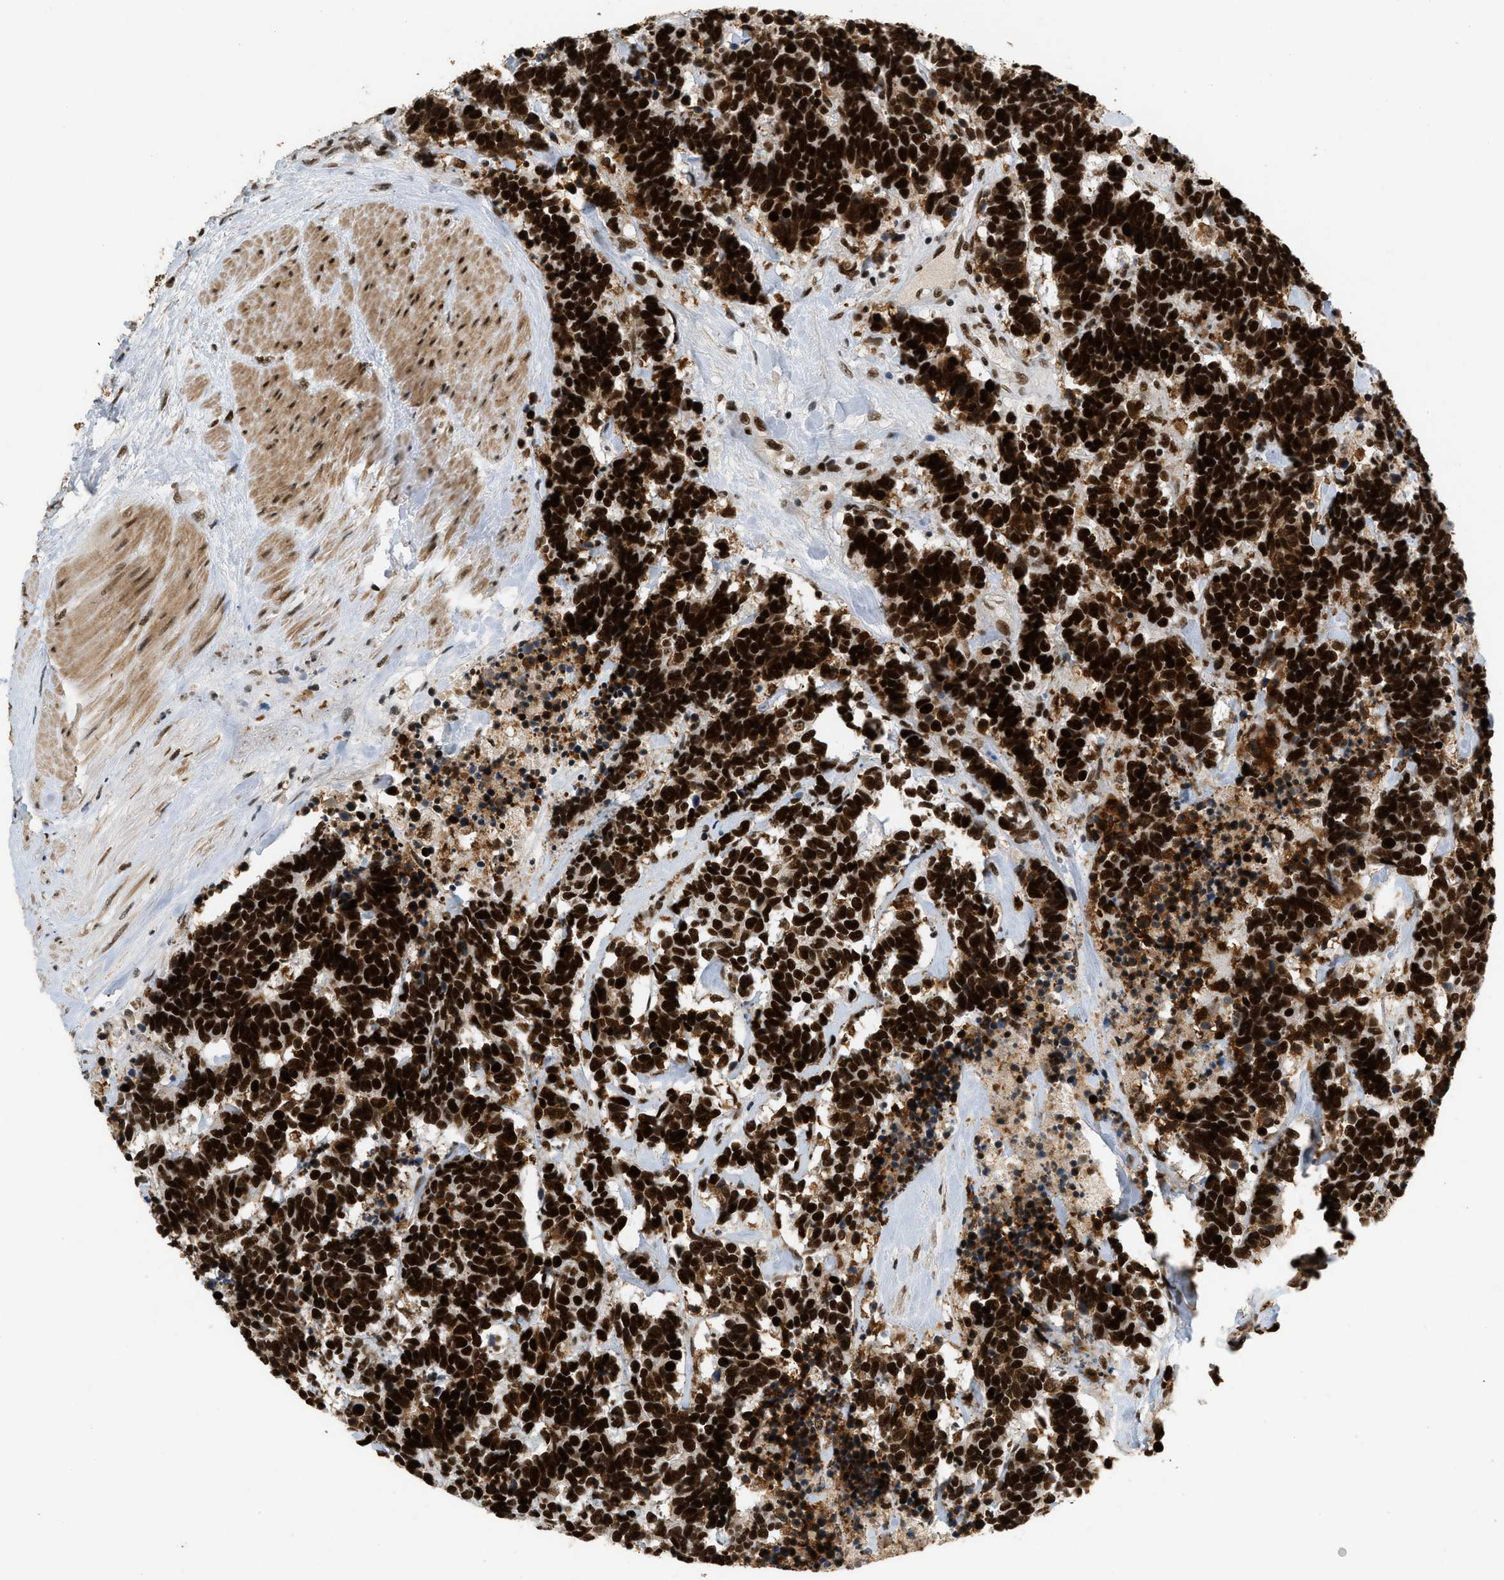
{"staining": {"intensity": "strong", "quantity": ">75%", "location": "nuclear"}, "tissue": "carcinoid", "cell_type": "Tumor cells", "image_type": "cancer", "snomed": [{"axis": "morphology", "description": "Carcinoma, NOS"}, {"axis": "morphology", "description": "Carcinoid, malignant, NOS"}, {"axis": "topography", "description": "Urinary bladder"}], "caption": "A brown stain labels strong nuclear staining of a protein in carcinoid tumor cells.", "gene": "SMARCB1", "patient": {"sex": "male", "age": 57}}